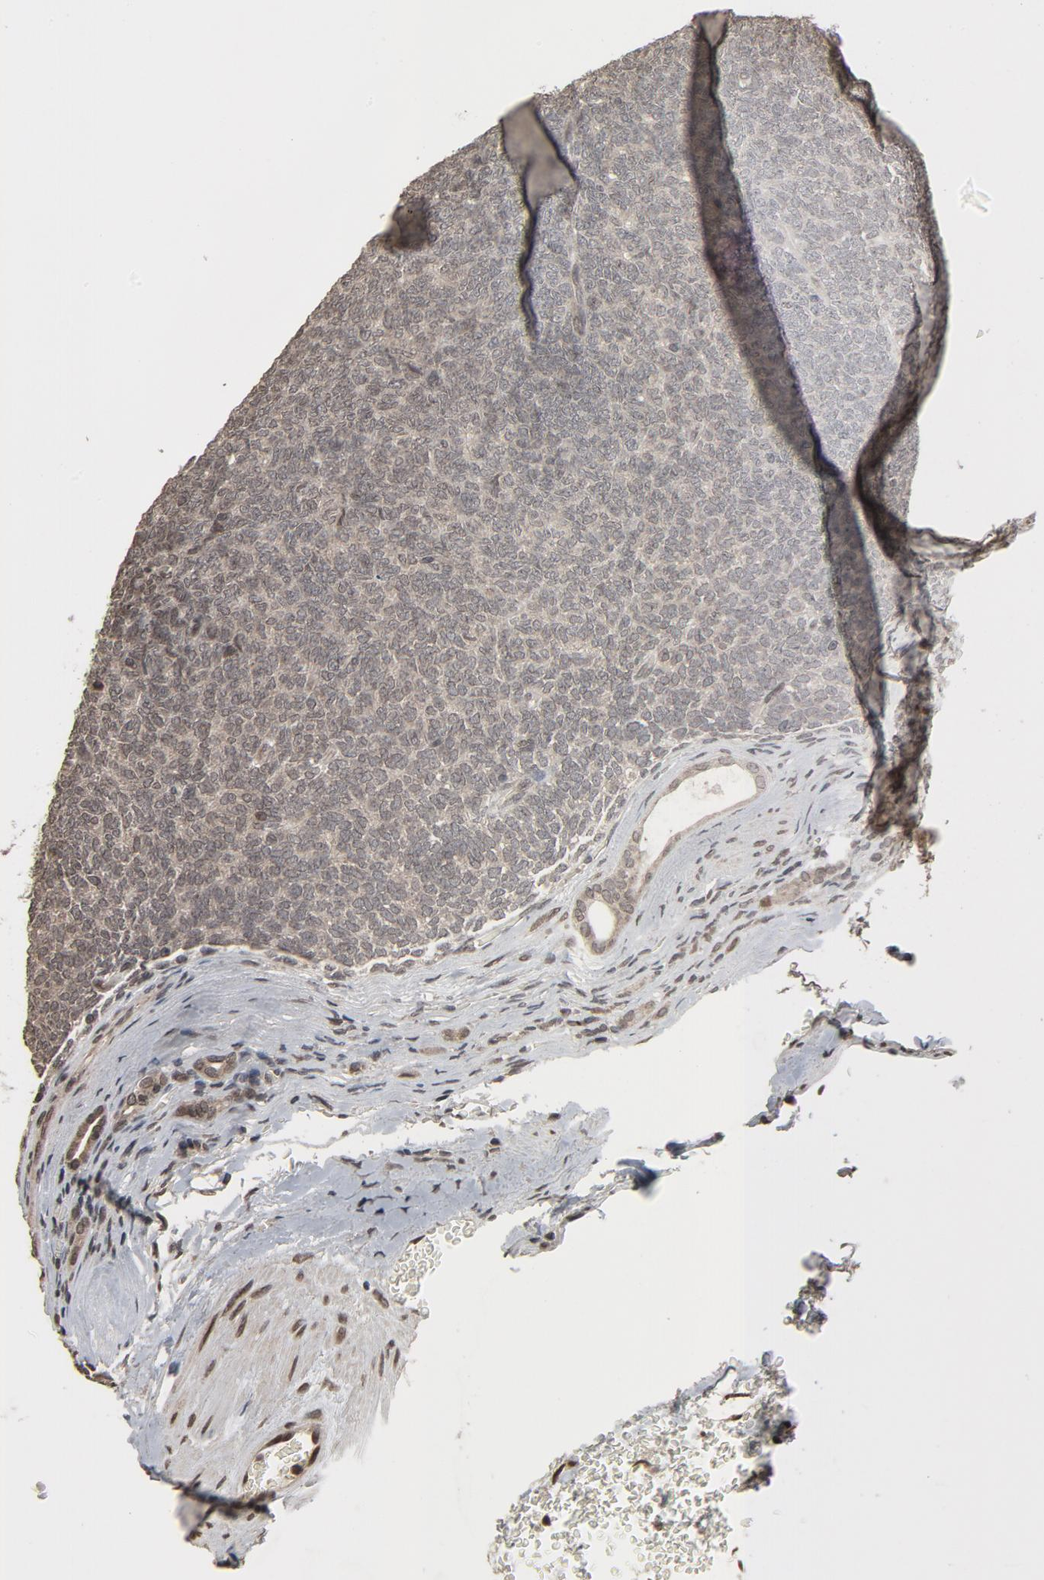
{"staining": {"intensity": "weak", "quantity": ">75%", "location": "cytoplasmic/membranous,nuclear"}, "tissue": "renal cancer", "cell_type": "Tumor cells", "image_type": "cancer", "snomed": [{"axis": "morphology", "description": "Neoplasm, malignant, NOS"}, {"axis": "topography", "description": "Kidney"}], "caption": "Protein staining exhibits weak cytoplasmic/membranous and nuclear staining in approximately >75% of tumor cells in renal cancer.", "gene": "POM121", "patient": {"sex": "male", "age": 28}}